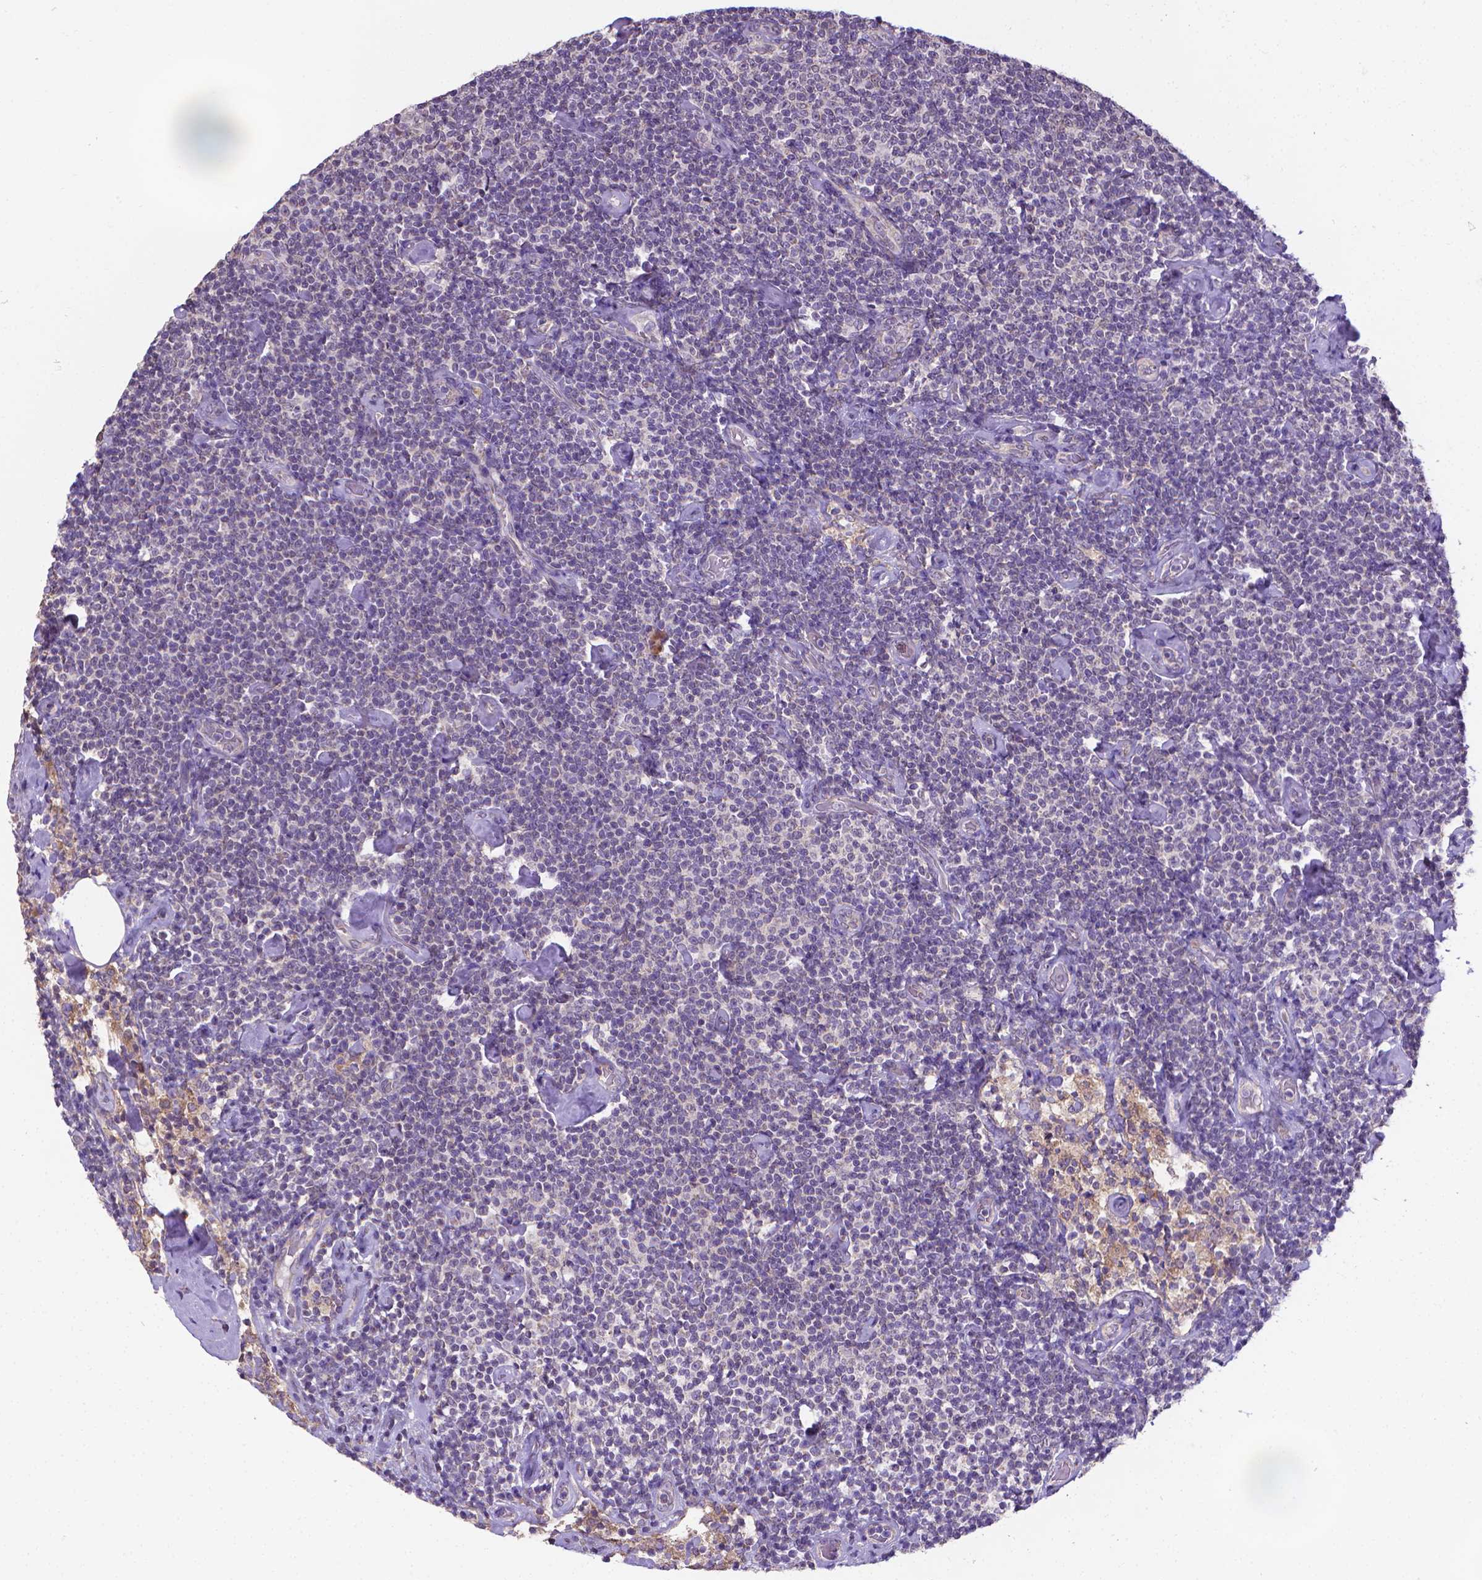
{"staining": {"intensity": "negative", "quantity": "none", "location": "none"}, "tissue": "lymphoma", "cell_type": "Tumor cells", "image_type": "cancer", "snomed": [{"axis": "morphology", "description": "Malignant lymphoma, non-Hodgkin's type, Low grade"}, {"axis": "topography", "description": "Lymph node"}], "caption": "There is no significant positivity in tumor cells of low-grade malignant lymphoma, non-Hodgkin's type.", "gene": "GPR63", "patient": {"sex": "male", "age": 81}}